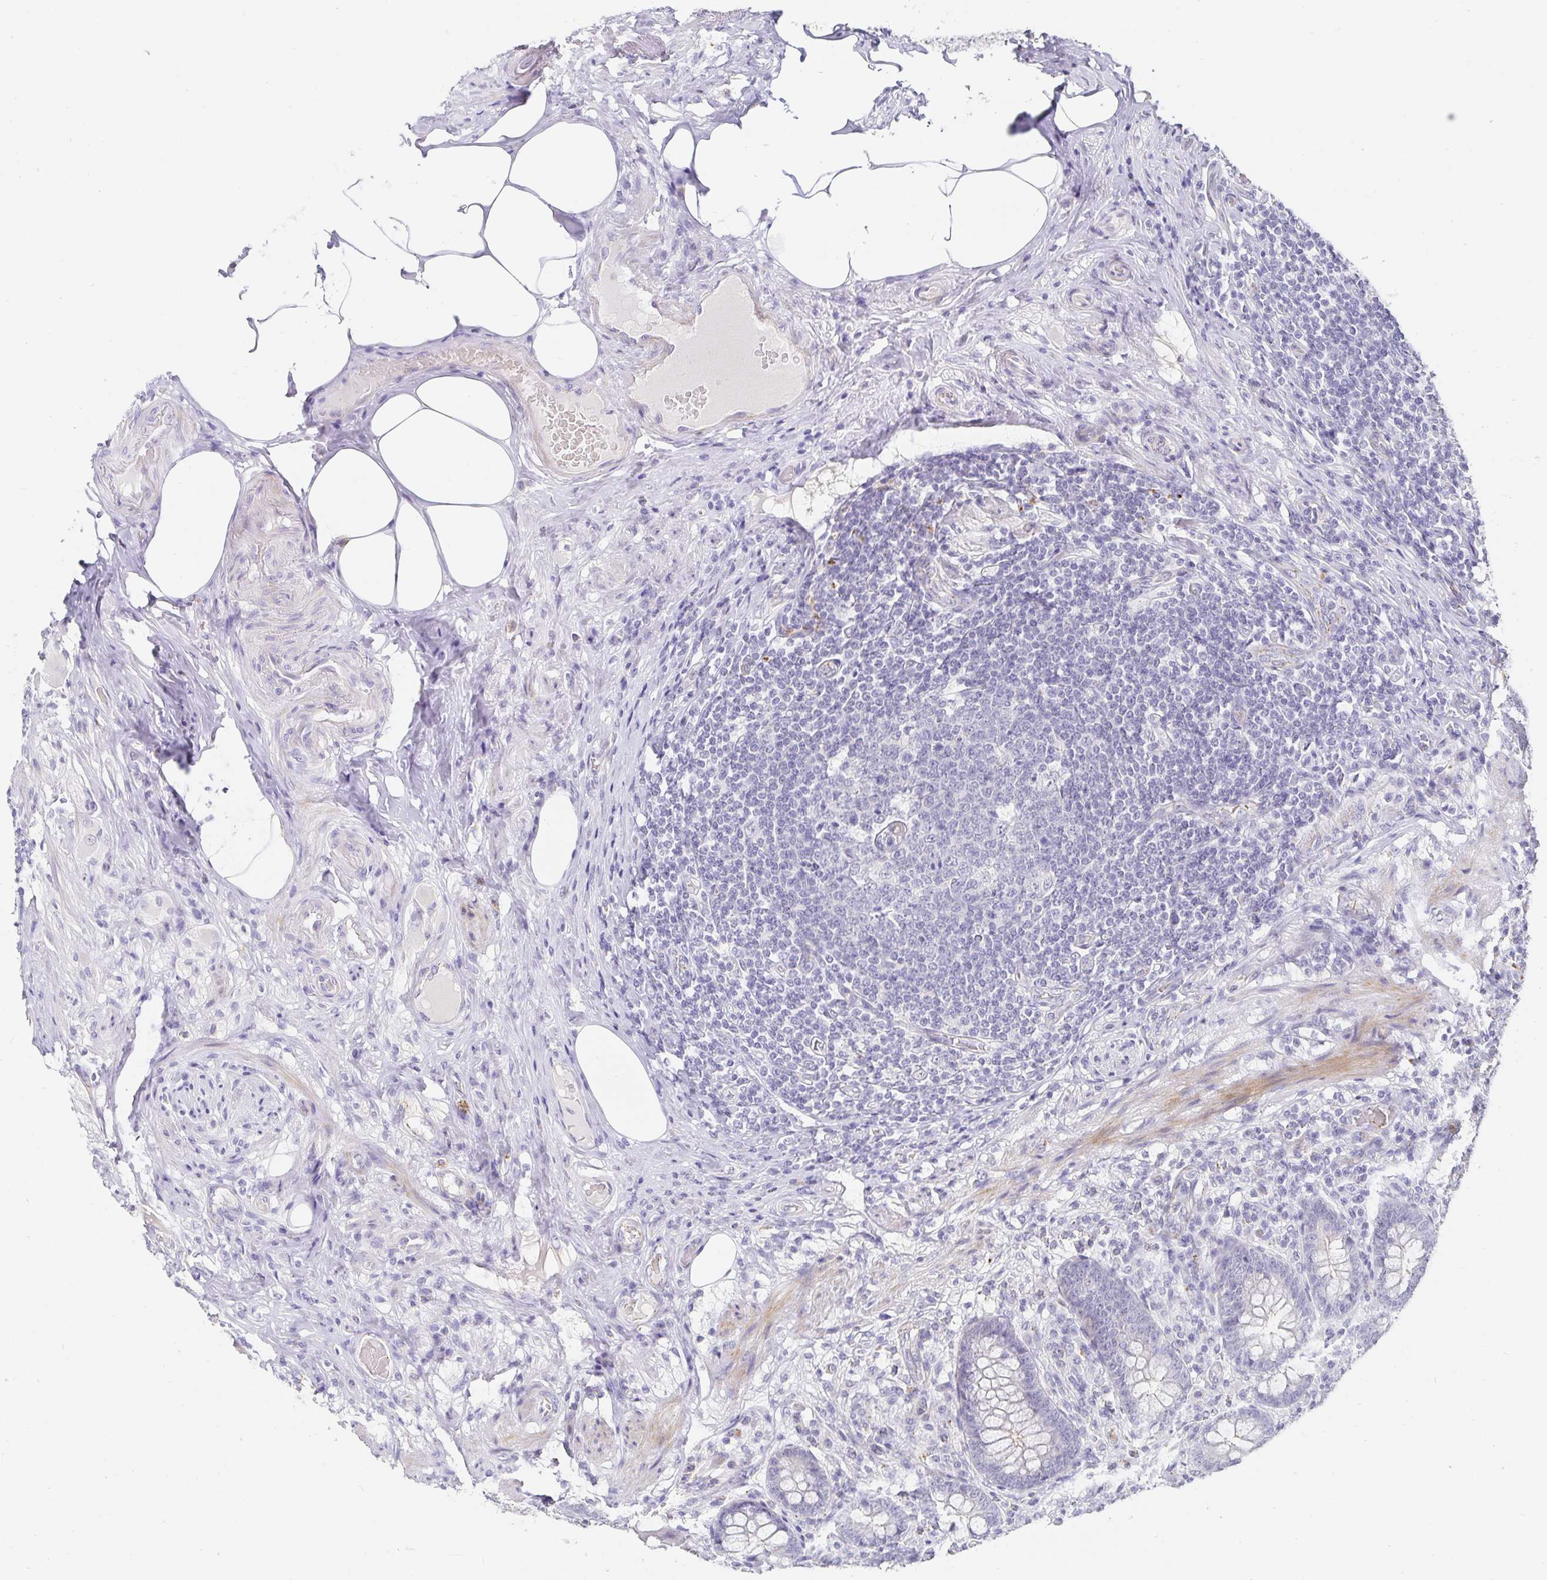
{"staining": {"intensity": "weak", "quantity": "<25%", "location": "cytoplasmic/membranous"}, "tissue": "appendix", "cell_type": "Glandular cells", "image_type": "normal", "snomed": [{"axis": "morphology", "description": "Normal tissue, NOS"}, {"axis": "topography", "description": "Appendix"}], "caption": "Immunohistochemical staining of benign human appendix demonstrates no significant positivity in glandular cells.", "gene": "PDX1", "patient": {"sex": "male", "age": 71}}